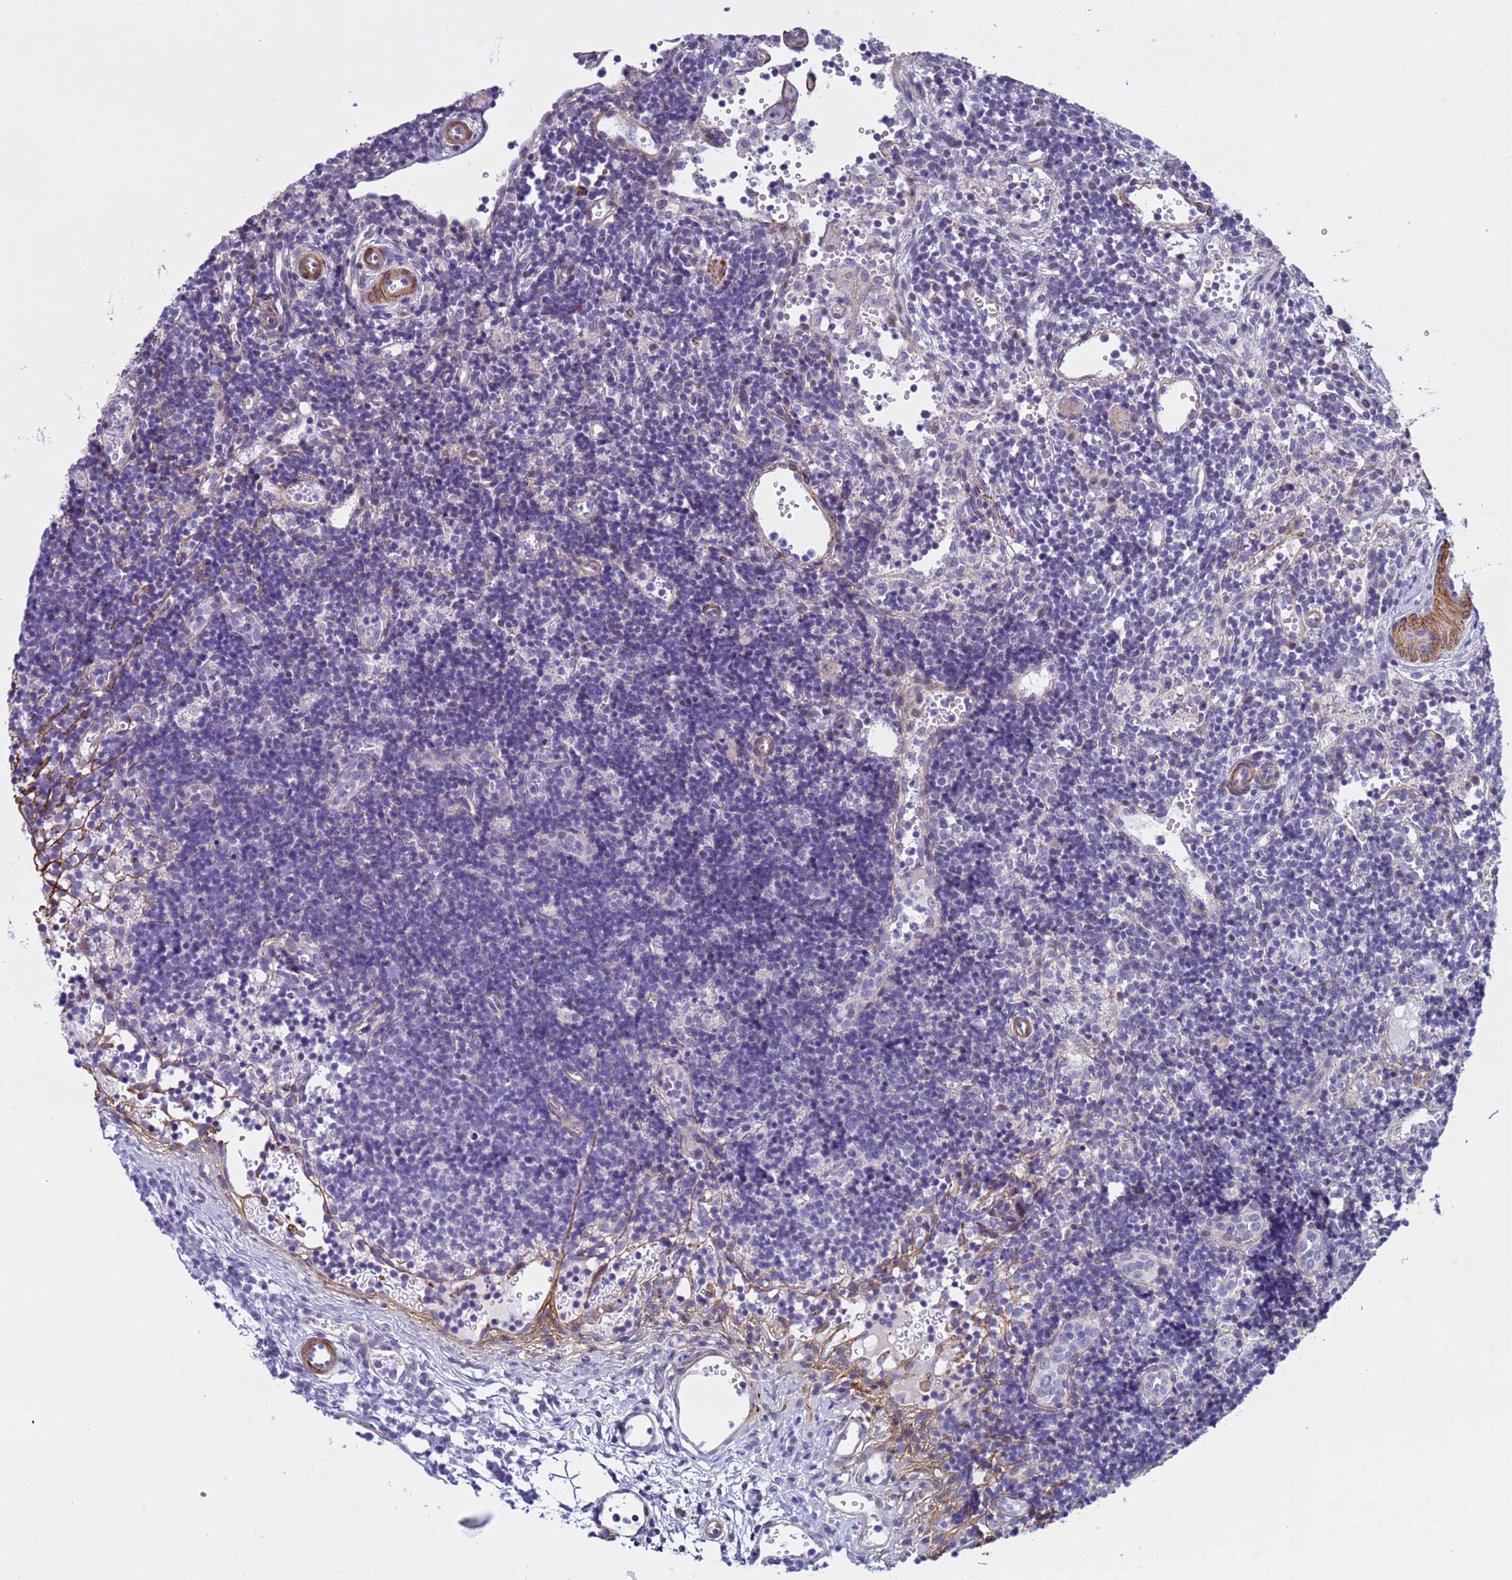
{"staining": {"intensity": "negative", "quantity": "none", "location": "none"}, "tissue": "lymph node", "cell_type": "Germinal center cells", "image_type": "normal", "snomed": [{"axis": "morphology", "description": "Normal tissue, NOS"}, {"axis": "topography", "description": "Lymph node"}], "caption": "Lymph node was stained to show a protein in brown. There is no significant expression in germinal center cells. (Brightfield microscopy of DAB immunohistochemistry at high magnification).", "gene": "P2RX7", "patient": {"sex": "female", "age": 37}}